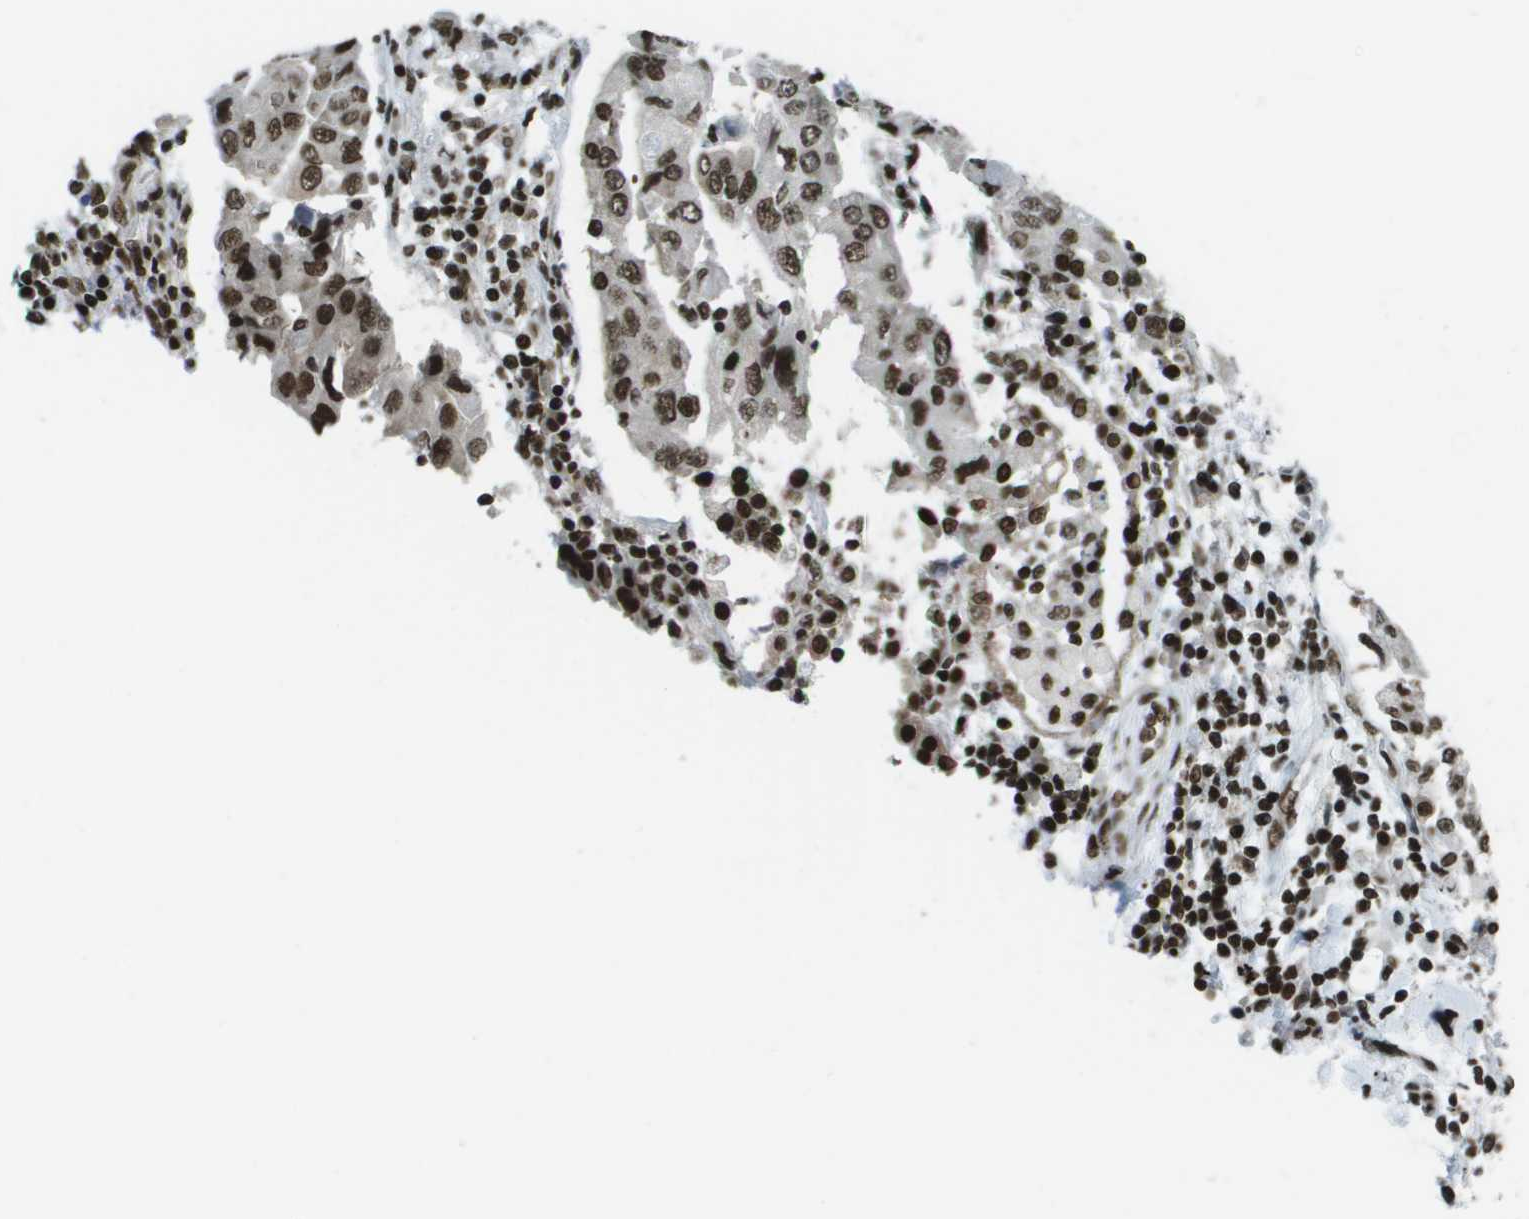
{"staining": {"intensity": "strong", "quantity": ">75%", "location": "nuclear"}, "tissue": "lung cancer", "cell_type": "Tumor cells", "image_type": "cancer", "snomed": [{"axis": "morphology", "description": "Adenocarcinoma, NOS"}, {"axis": "topography", "description": "Lung"}], "caption": "This is a photomicrograph of immunohistochemistry staining of adenocarcinoma (lung), which shows strong expression in the nuclear of tumor cells.", "gene": "GLYR1", "patient": {"sex": "female", "age": 65}}